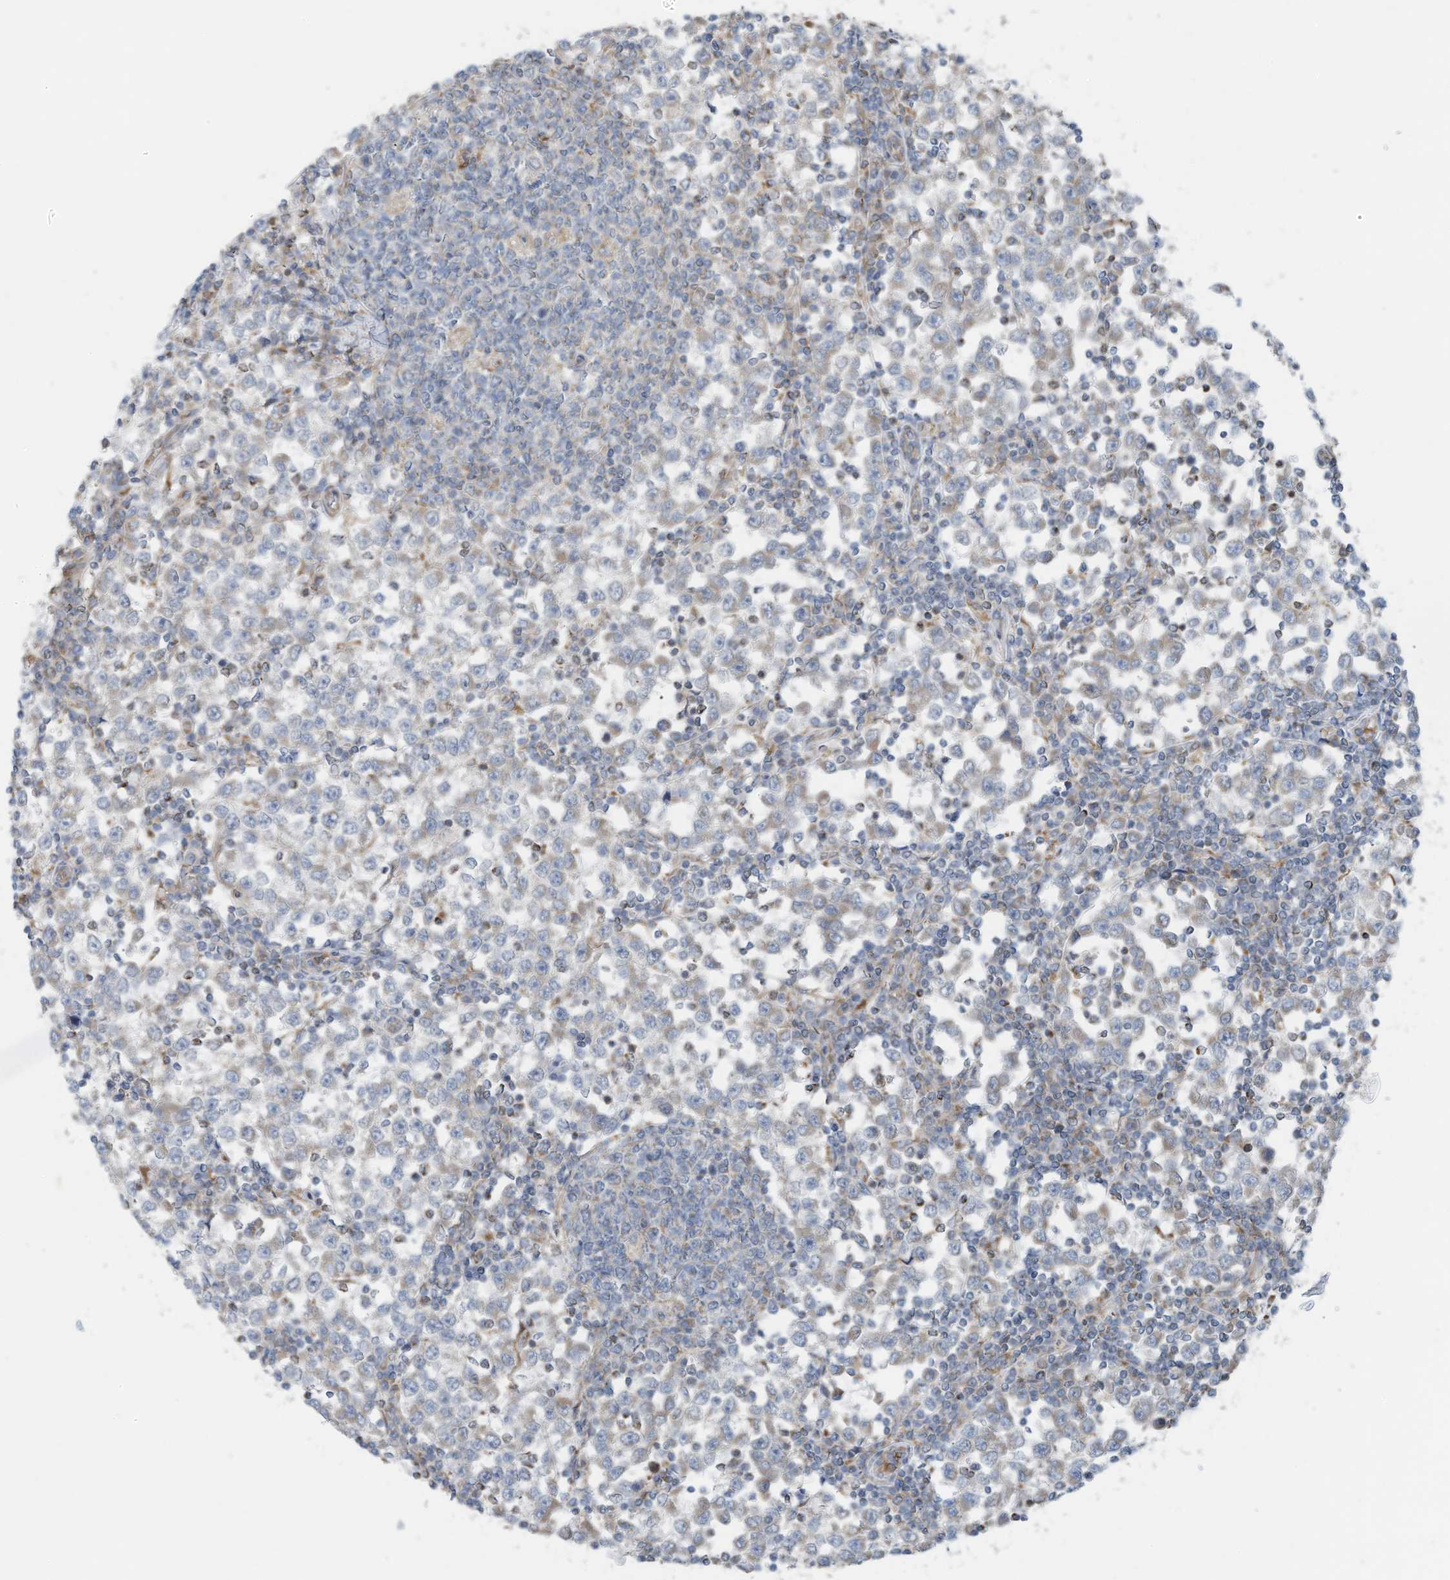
{"staining": {"intensity": "negative", "quantity": "none", "location": "none"}, "tissue": "testis cancer", "cell_type": "Tumor cells", "image_type": "cancer", "snomed": [{"axis": "morphology", "description": "Seminoma, NOS"}, {"axis": "topography", "description": "Testis"}], "caption": "This is an immunohistochemistry histopathology image of testis cancer (seminoma). There is no staining in tumor cells.", "gene": "EOMES", "patient": {"sex": "male", "age": 65}}